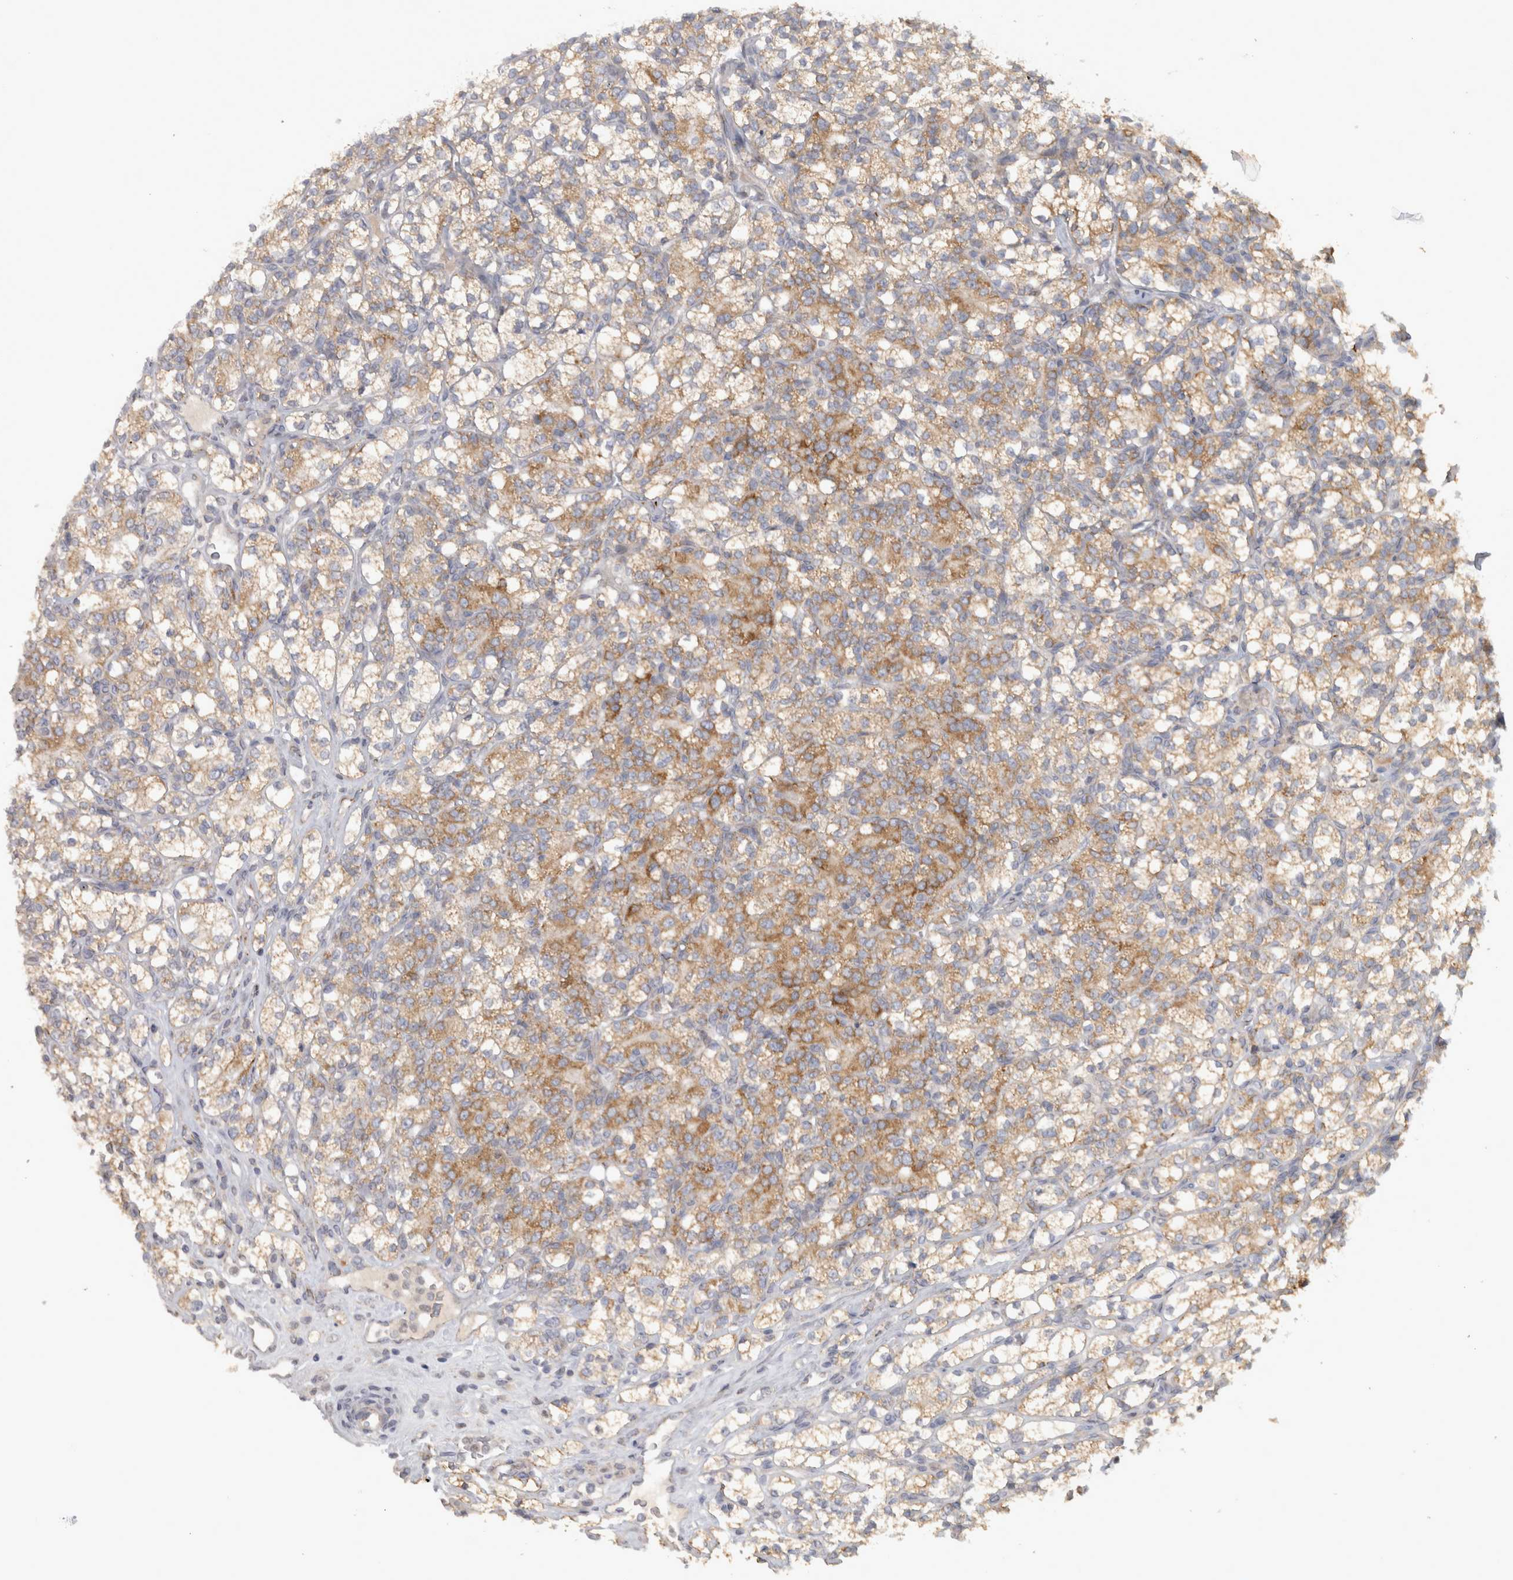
{"staining": {"intensity": "moderate", "quantity": ">75%", "location": "cytoplasmic/membranous"}, "tissue": "renal cancer", "cell_type": "Tumor cells", "image_type": "cancer", "snomed": [{"axis": "morphology", "description": "Adenocarcinoma, NOS"}, {"axis": "topography", "description": "Kidney"}], "caption": "This is an image of immunohistochemistry (IHC) staining of renal cancer (adenocarcinoma), which shows moderate expression in the cytoplasmic/membranous of tumor cells.", "gene": "RAB18", "patient": {"sex": "male", "age": 77}}